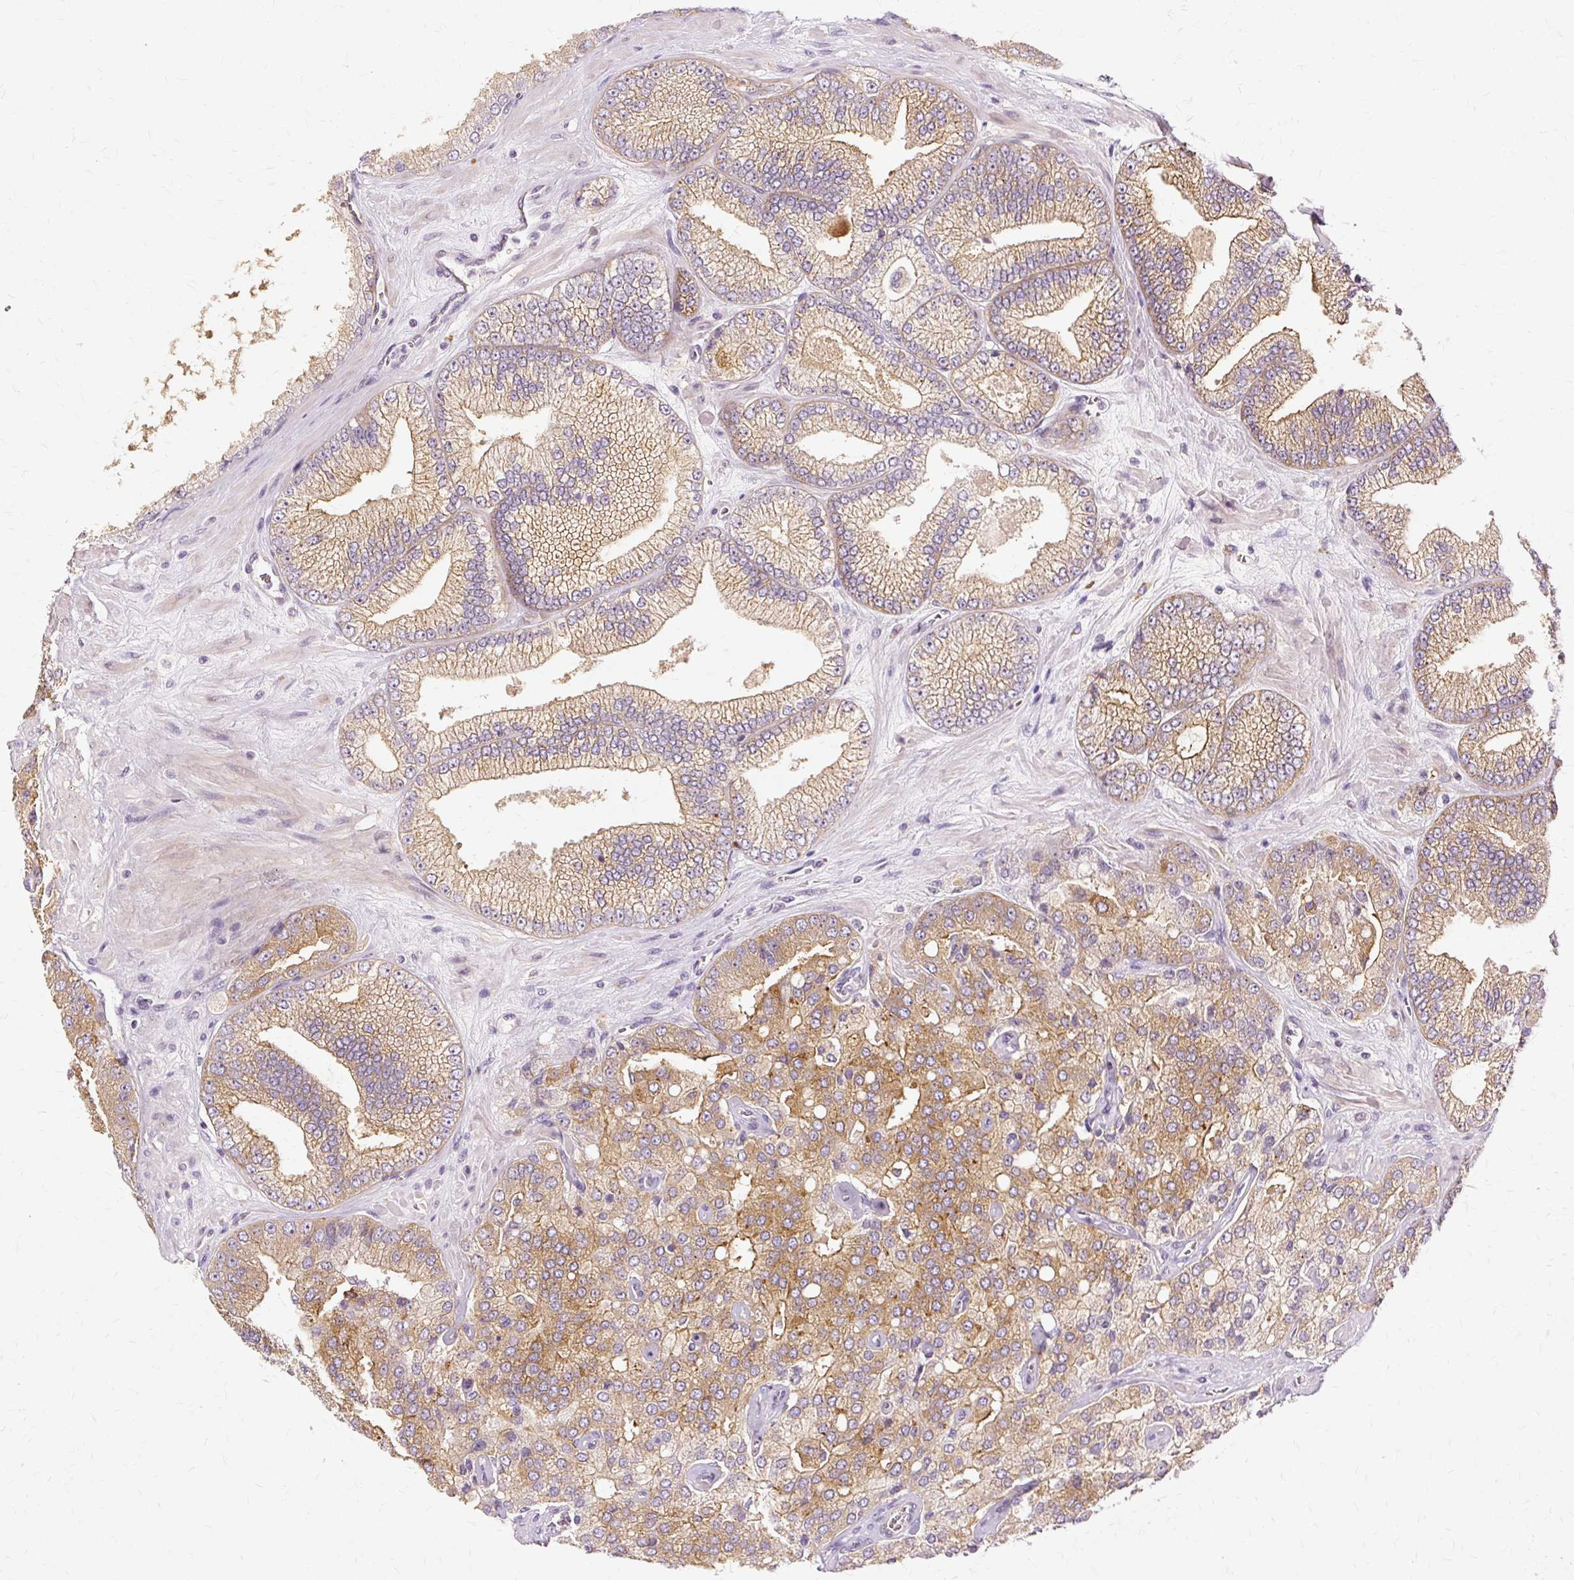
{"staining": {"intensity": "moderate", "quantity": ">75%", "location": "cytoplasmic/membranous"}, "tissue": "prostate cancer", "cell_type": "Tumor cells", "image_type": "cancer", "snomed": [{"axis": "morphology", "description": "Adenocarcinoma, High grade"}, {"axis": "topography", "description": "Prostate"}], "caption": "Immunohistochemistry photomicrograph of human prostate adenocarcinoma (high-grade) stained for a protein (brown), which shows medium levels of moderate cytoplasmic/membranous expression in approximately >75% of tumor cells.", "gene": "MMACHC", "patient": {"sex": "male", "age": 68}}